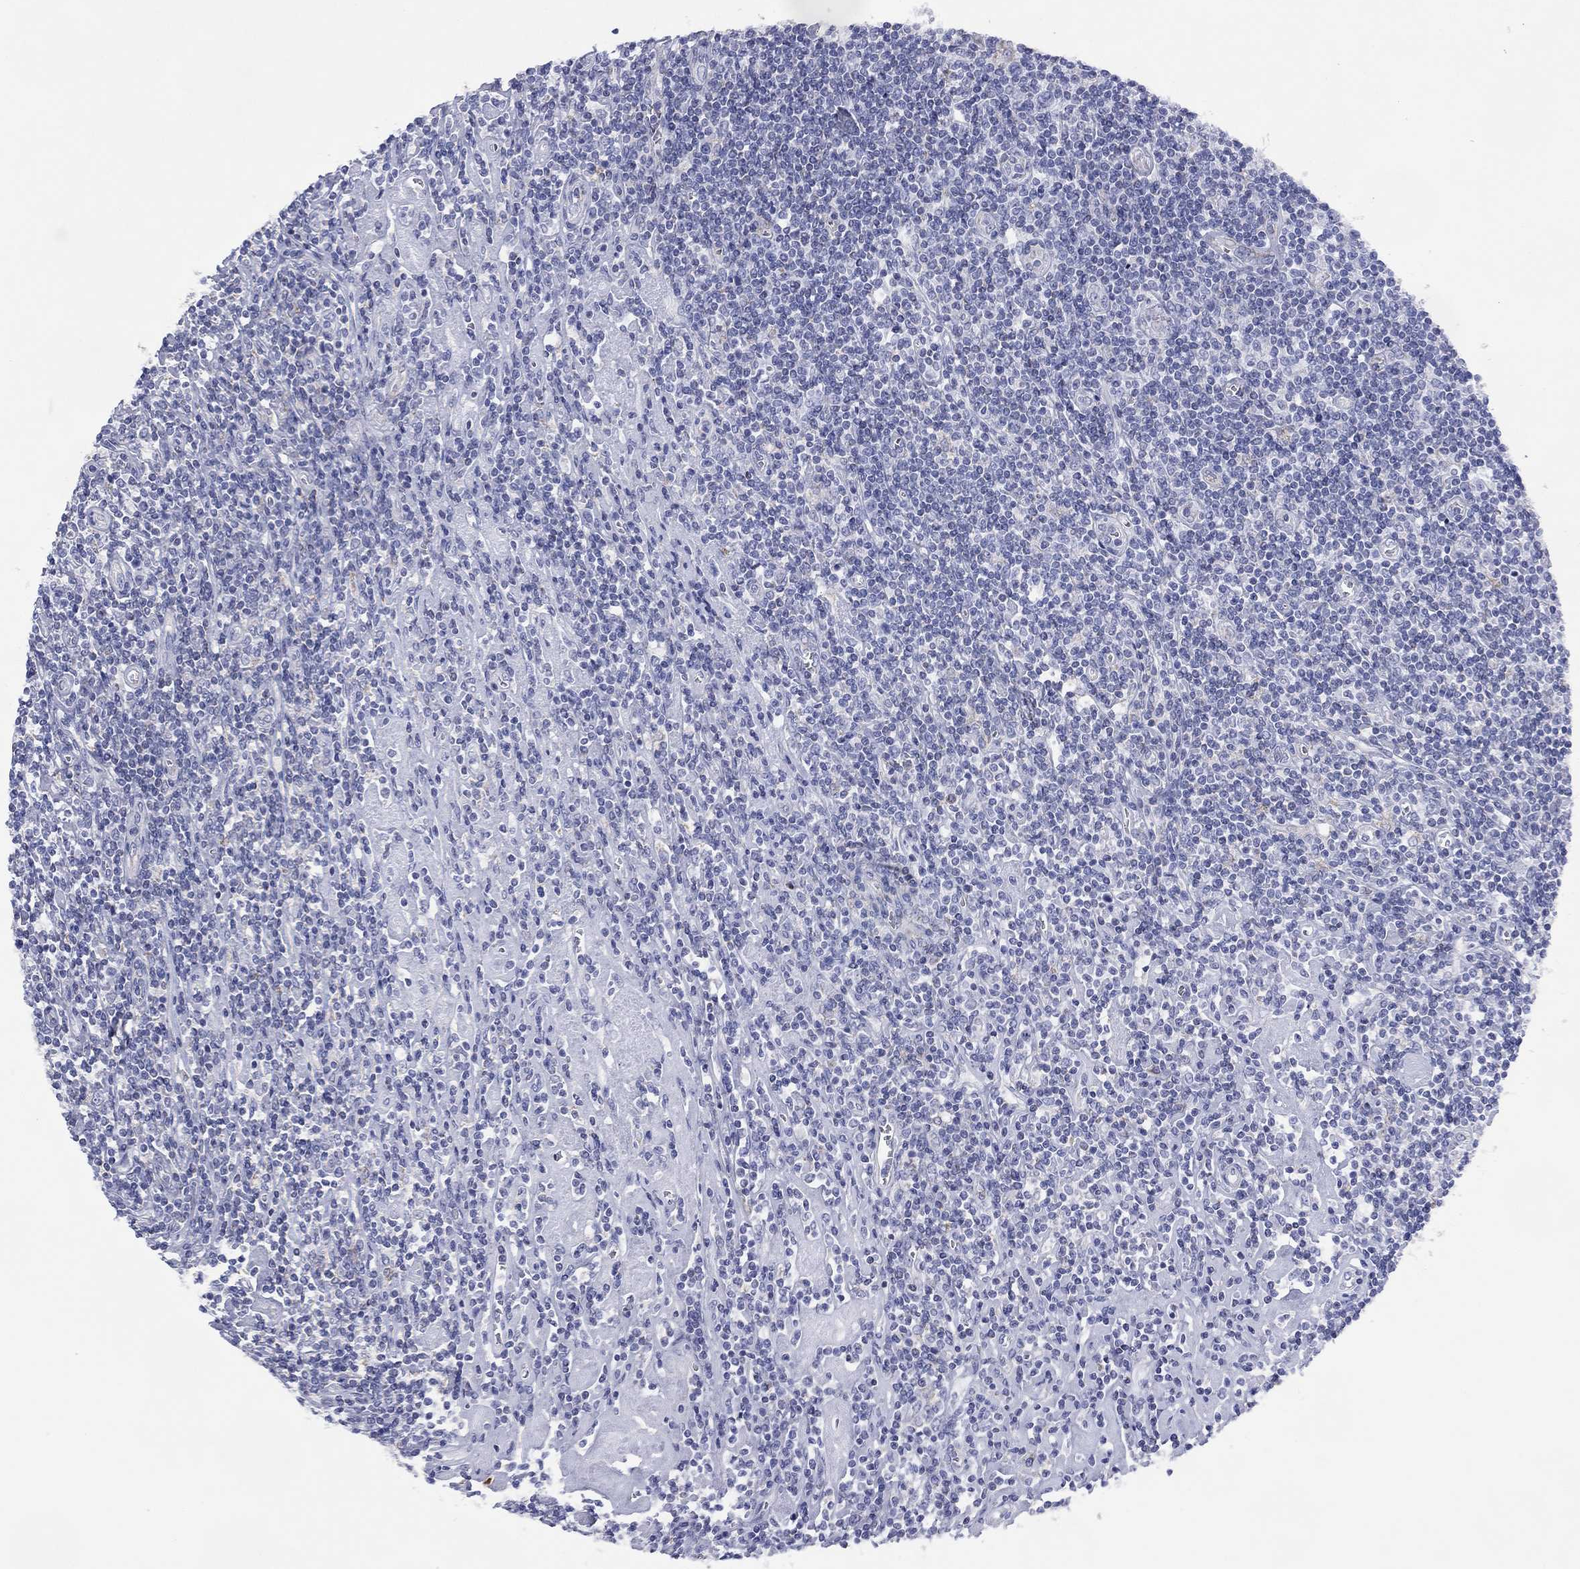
{"staining": {"intensity": "negative", "quantity": "none", "location": "none"}, "tissue": "lymphoma", "cell_type": "Tumor cells", "image_type": "cancer", "snomed": [{"axis": "morphology", "description": "Hodgkin's disease, NOS"}, {"axis": "topography", "description": "Lymph node"}], "caption": "Immunohistochemical staining of human Hodgkin's disease exhibits no significant expression in tumor cells.", "gene": "MGST3", "patient": {"sex": "male", "age": 40}}